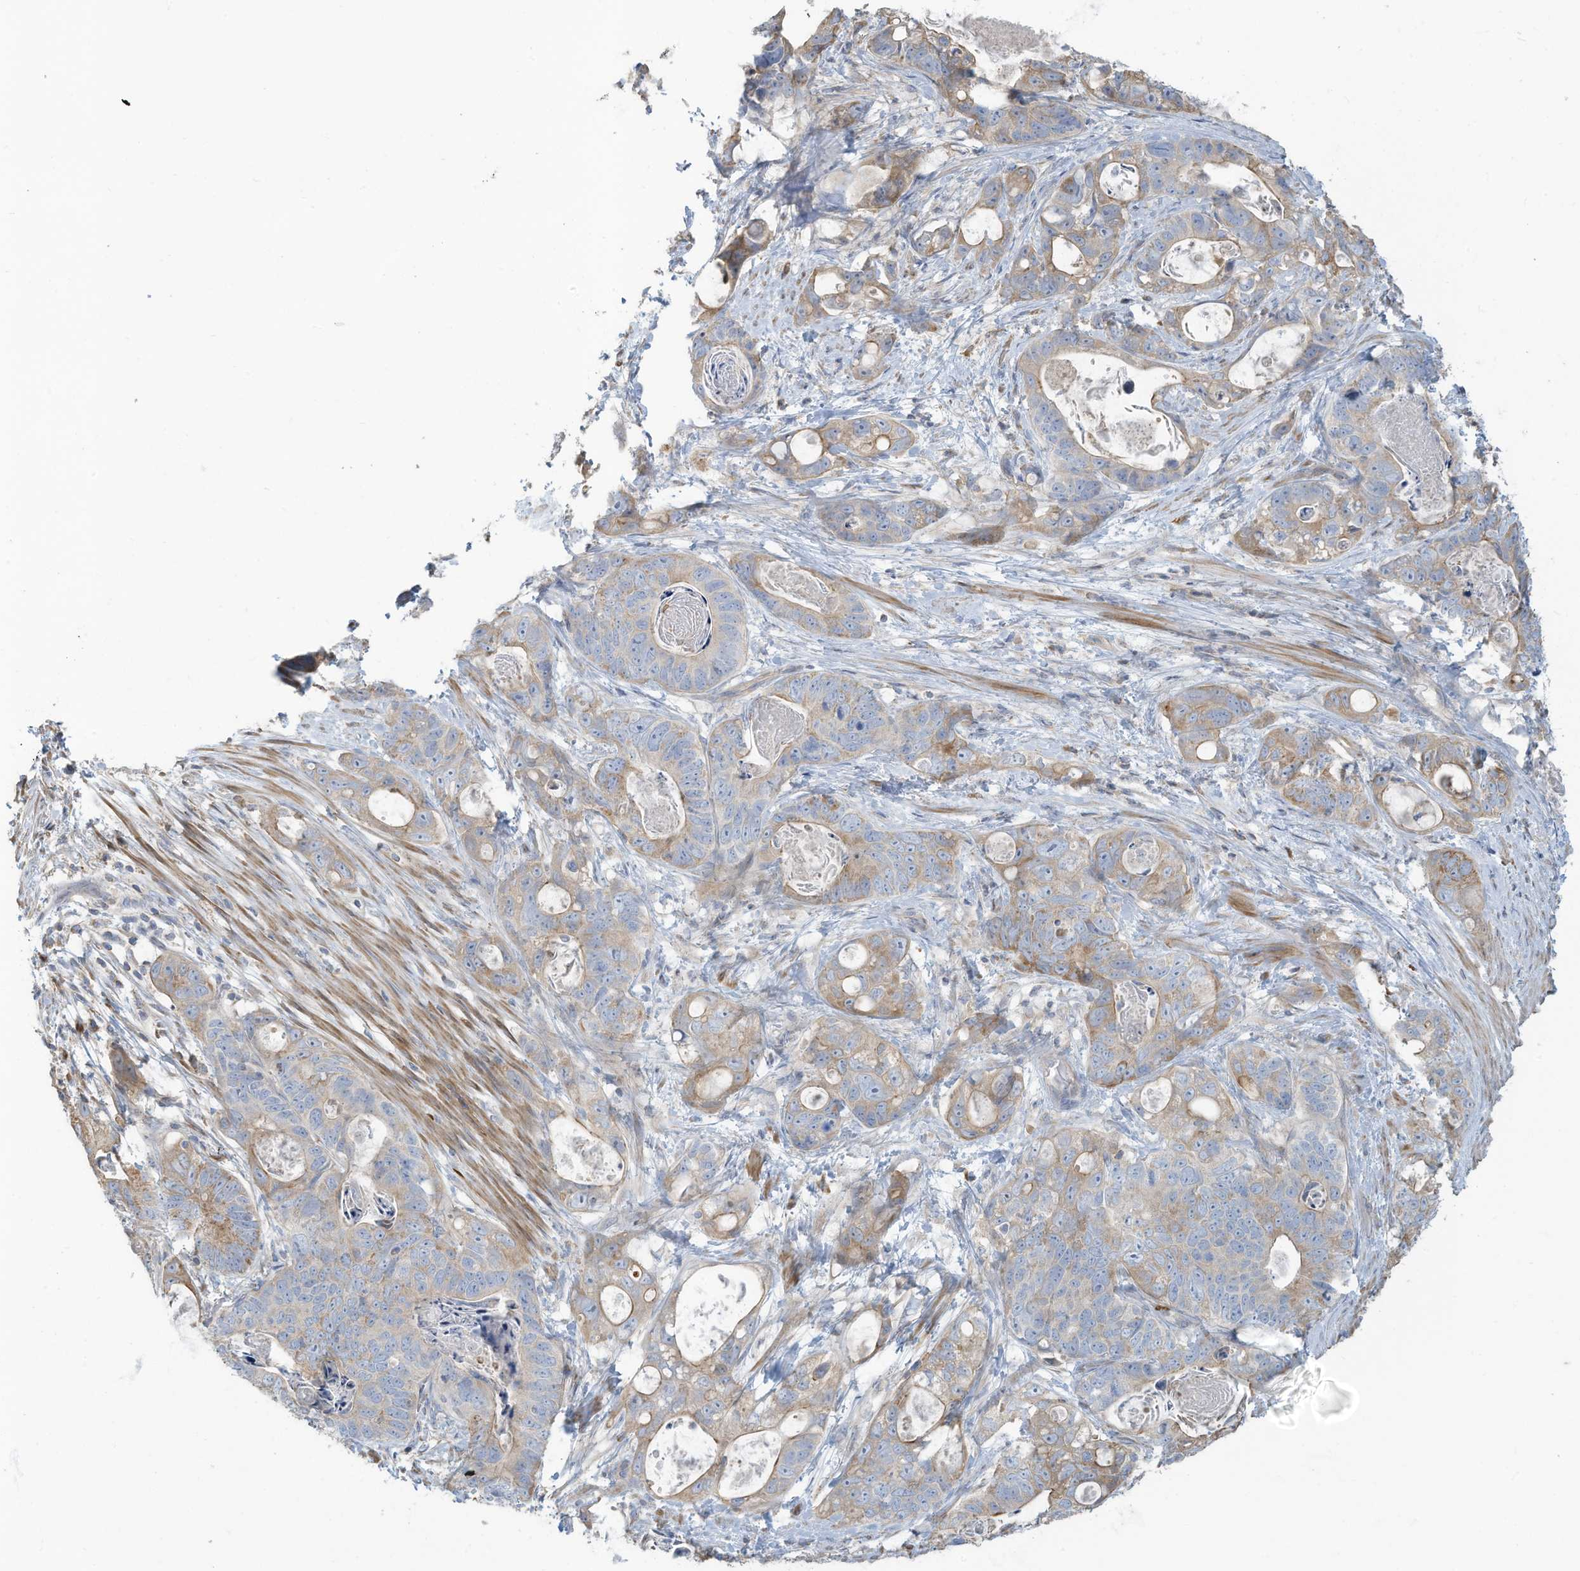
{"staining": {"intensity": "weak", "quantity": "25%-75%", "location": "cytoplasmic/membranous"}, "tissue": "stomach cancer", "cell_type": "Tumor cells", "image_type": "cancer", "snomed": [{"axis": "morphology", "description": "Normal tissue, NOS"}, {"axis": "morphology", "description": "Adenocarcinoma, NOS"}, {"axis": "topography", "description": "Stomach"}], "caption": "Stomach adenocarcinoma stained with DAB IHC displays low levels of weak cytoplasmic/membranous expression in about 25%-75% of tumor cells.", "gene": "GTPBP2", "patient": {"sex": "female", "age": 89}}